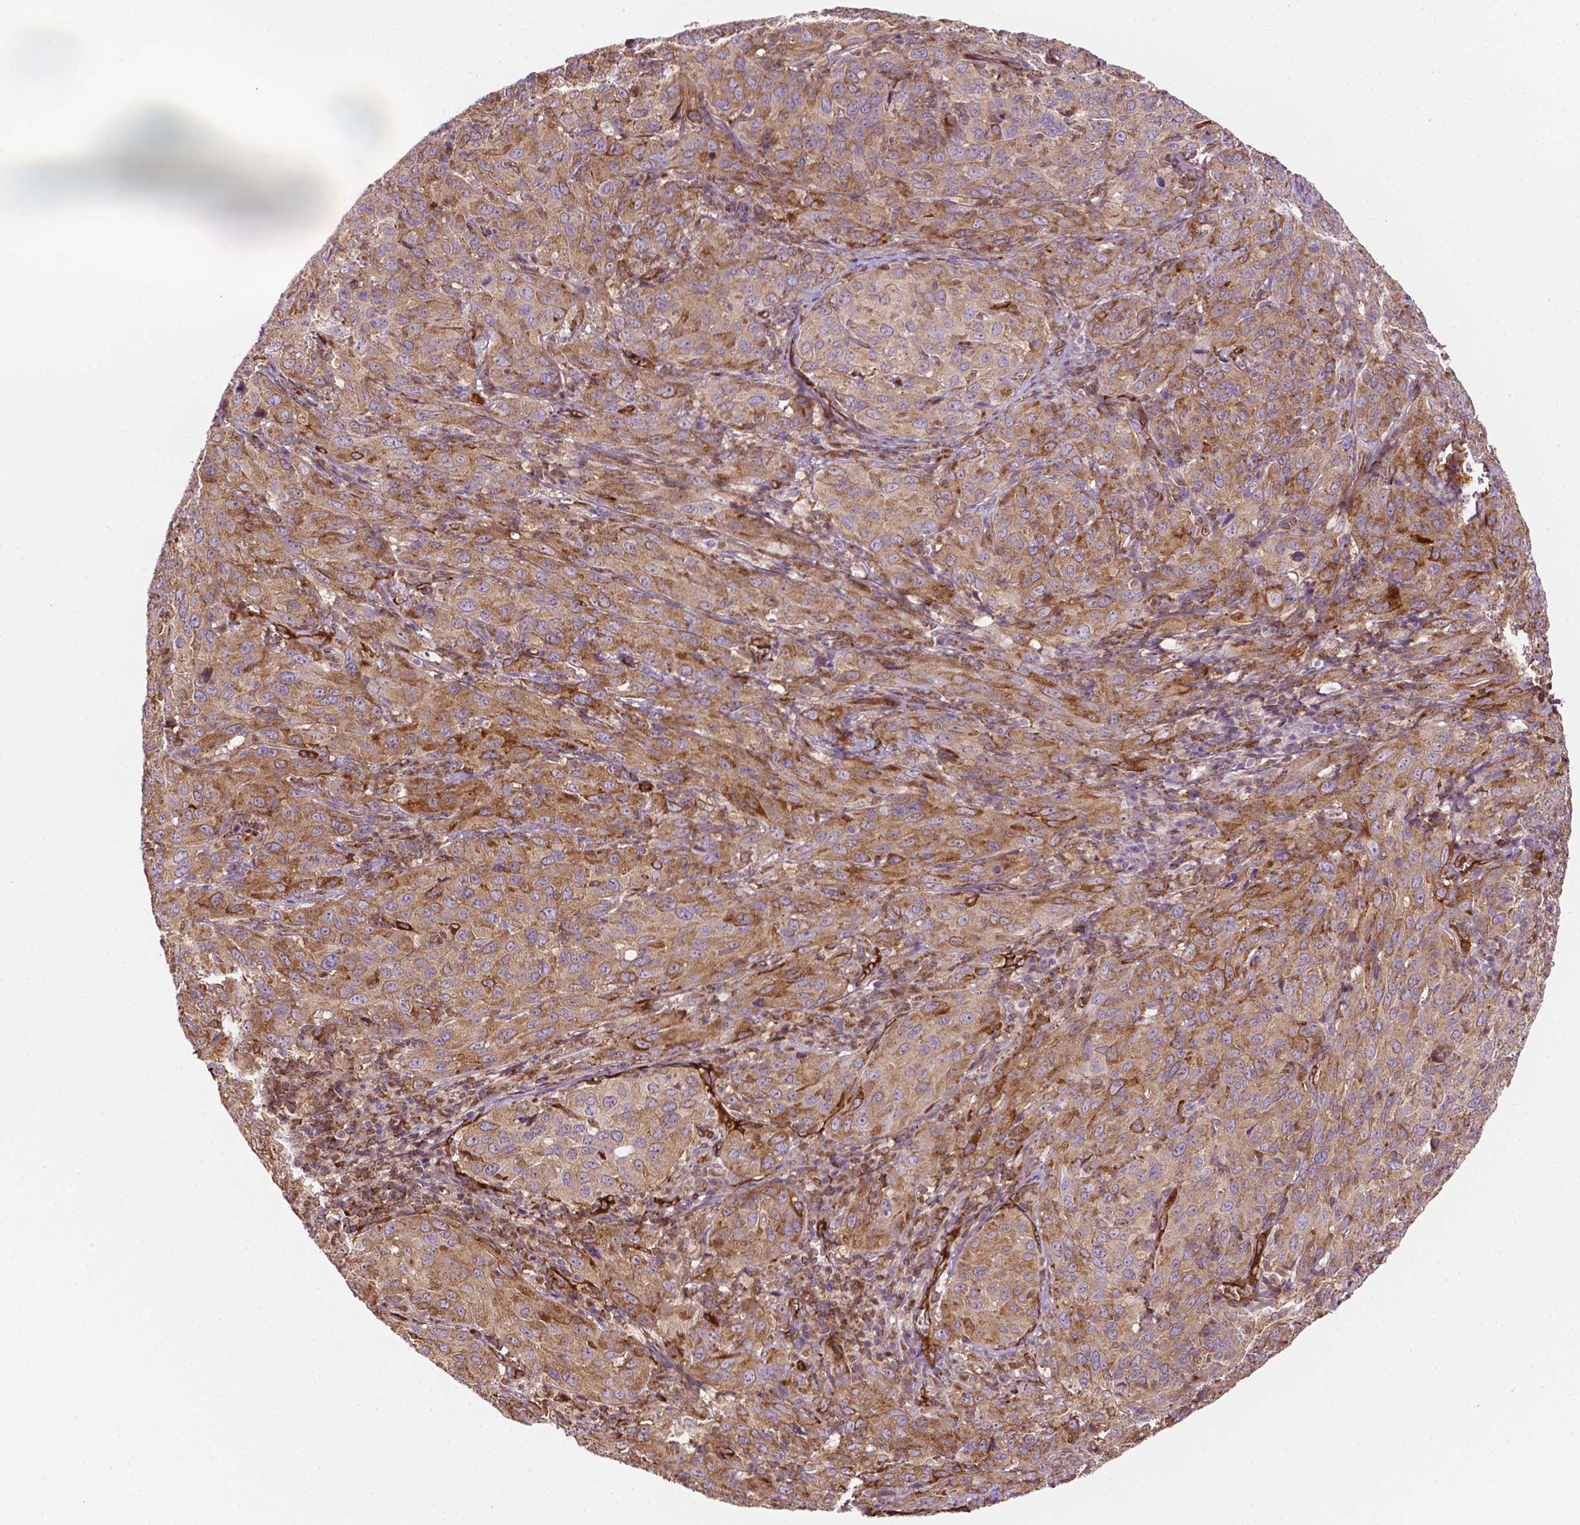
{"staining": {"intensity": "moderate", "quantity": ">75%", "location": "cytoplasmic/membranous"}, "tissue": "cervical cancer", "cell_type": "Tumor cells", "image_type": "cancer", "snomed": [{"axis": "morphology", "description": "Normal tissue, NOS"}, {"axis": "morphology", "description": "Squamous cell carcinoma, NOS"}, {"axis": "topography", "description": "Cervix"}], "caption": "Moderate cytoplasmic/membranous expression is identified in about >75% of tumor cells in cervical cancer. The staining was performed using DAB, with brown indicating positive protein expression. Nuclei are stained blue with hematoxylin.", "gene": "DCN", "patient": {"sex": "female", "age": 51}}